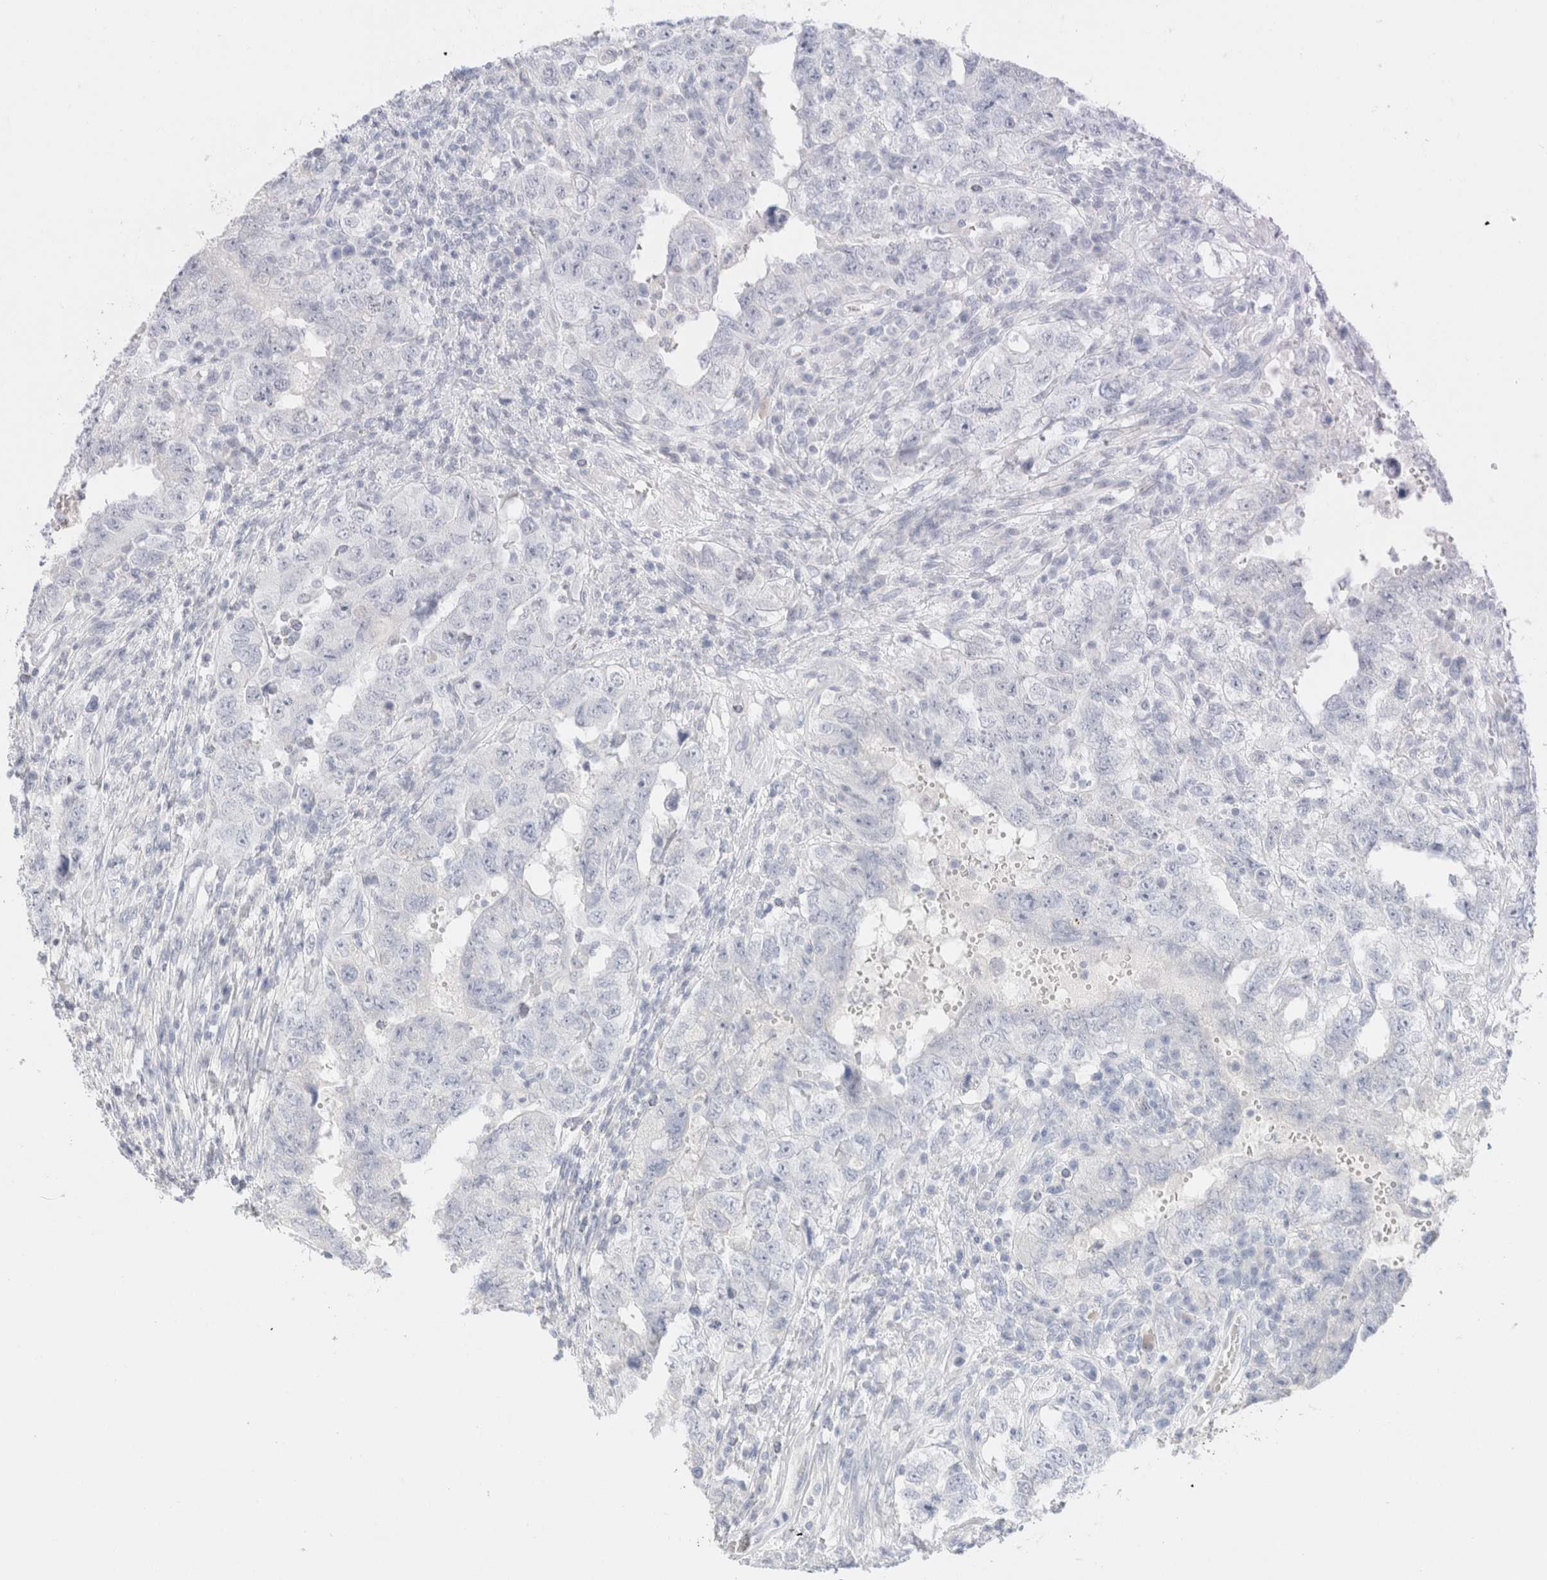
{"staining": {"intensity": "negative", "quantity": "none", "location": "none"}, "tissue": "testis cancer", "cell_type": "Tumor cells", "image_type": "cancer", "snomed": [{"axis": "morphology", "description": "Carcinoma, Embryonal, NOS"}, {"axis": "topography", "description": "Testis"}], "caption": "A micrograph of testis embryonal carcinoma stained for a protein exhibits no brown staining in tumor cells.", "gene": "CPQ", "patient": {"sex": "male", "age": 26}}